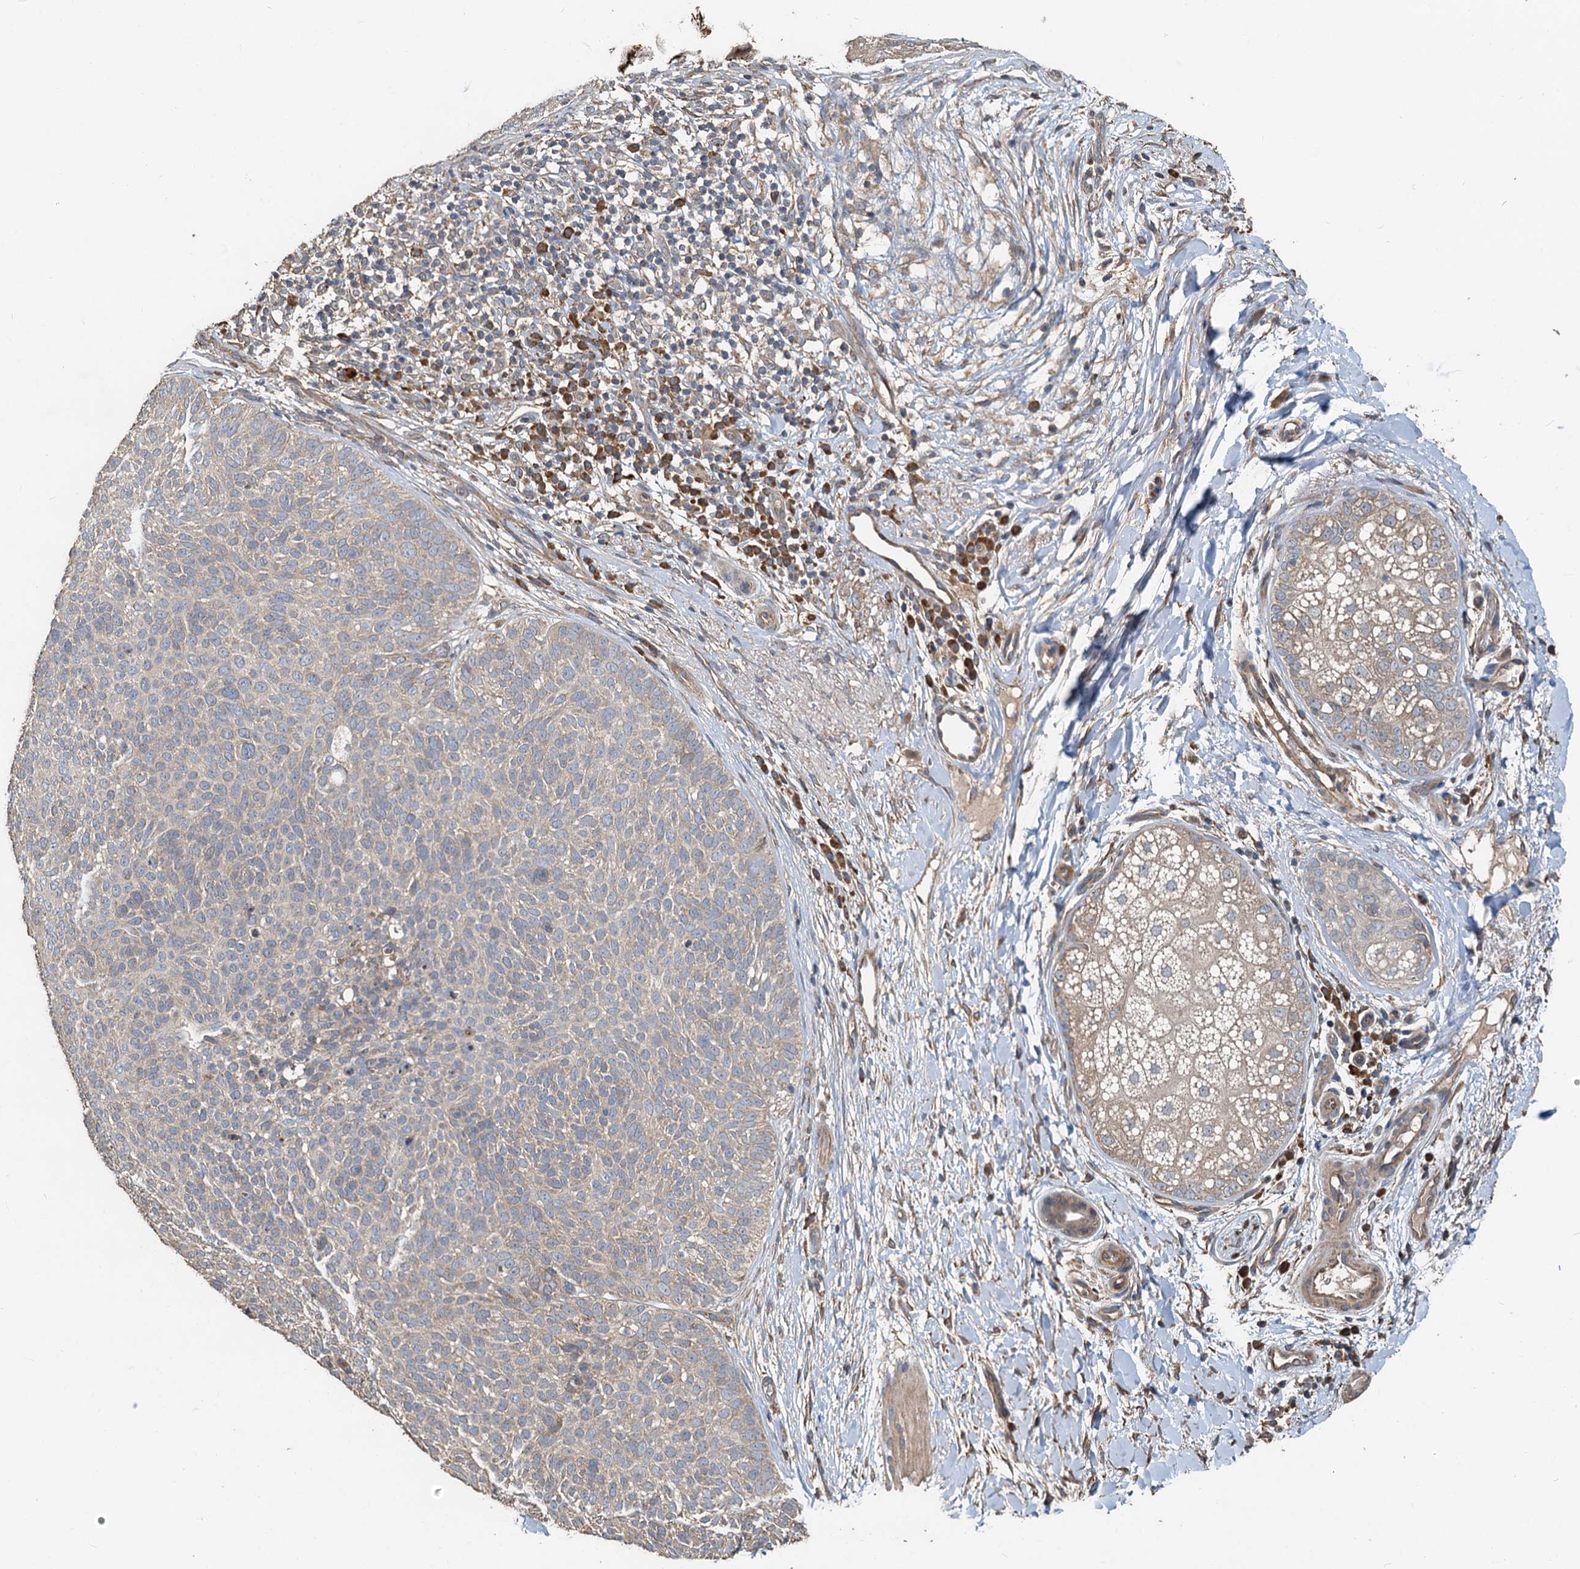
{"staining": {"intensity": "weak", "quantity": "25%-75%", "location": "cytoplasmic/membranous"}, "tissue": "skin cancer", "cell_type": "Tumor cells", "image_type": "cancer", "snomed": [{"axis": "morphology", "description": "Basal cell carcinoma"}, {"axis": "topography", "description": "Skin"}], "caption": "Tumor cells reveal low levels of weak cytoplasmic/membranous expression in approximately 25%-75% of cells in skin cancer (basal cell carcinoma). (Brightfield microscopy of DAB IHC at high magnification).", "gene": "HYI", "patient": {"sex": "male", "age": 85}}